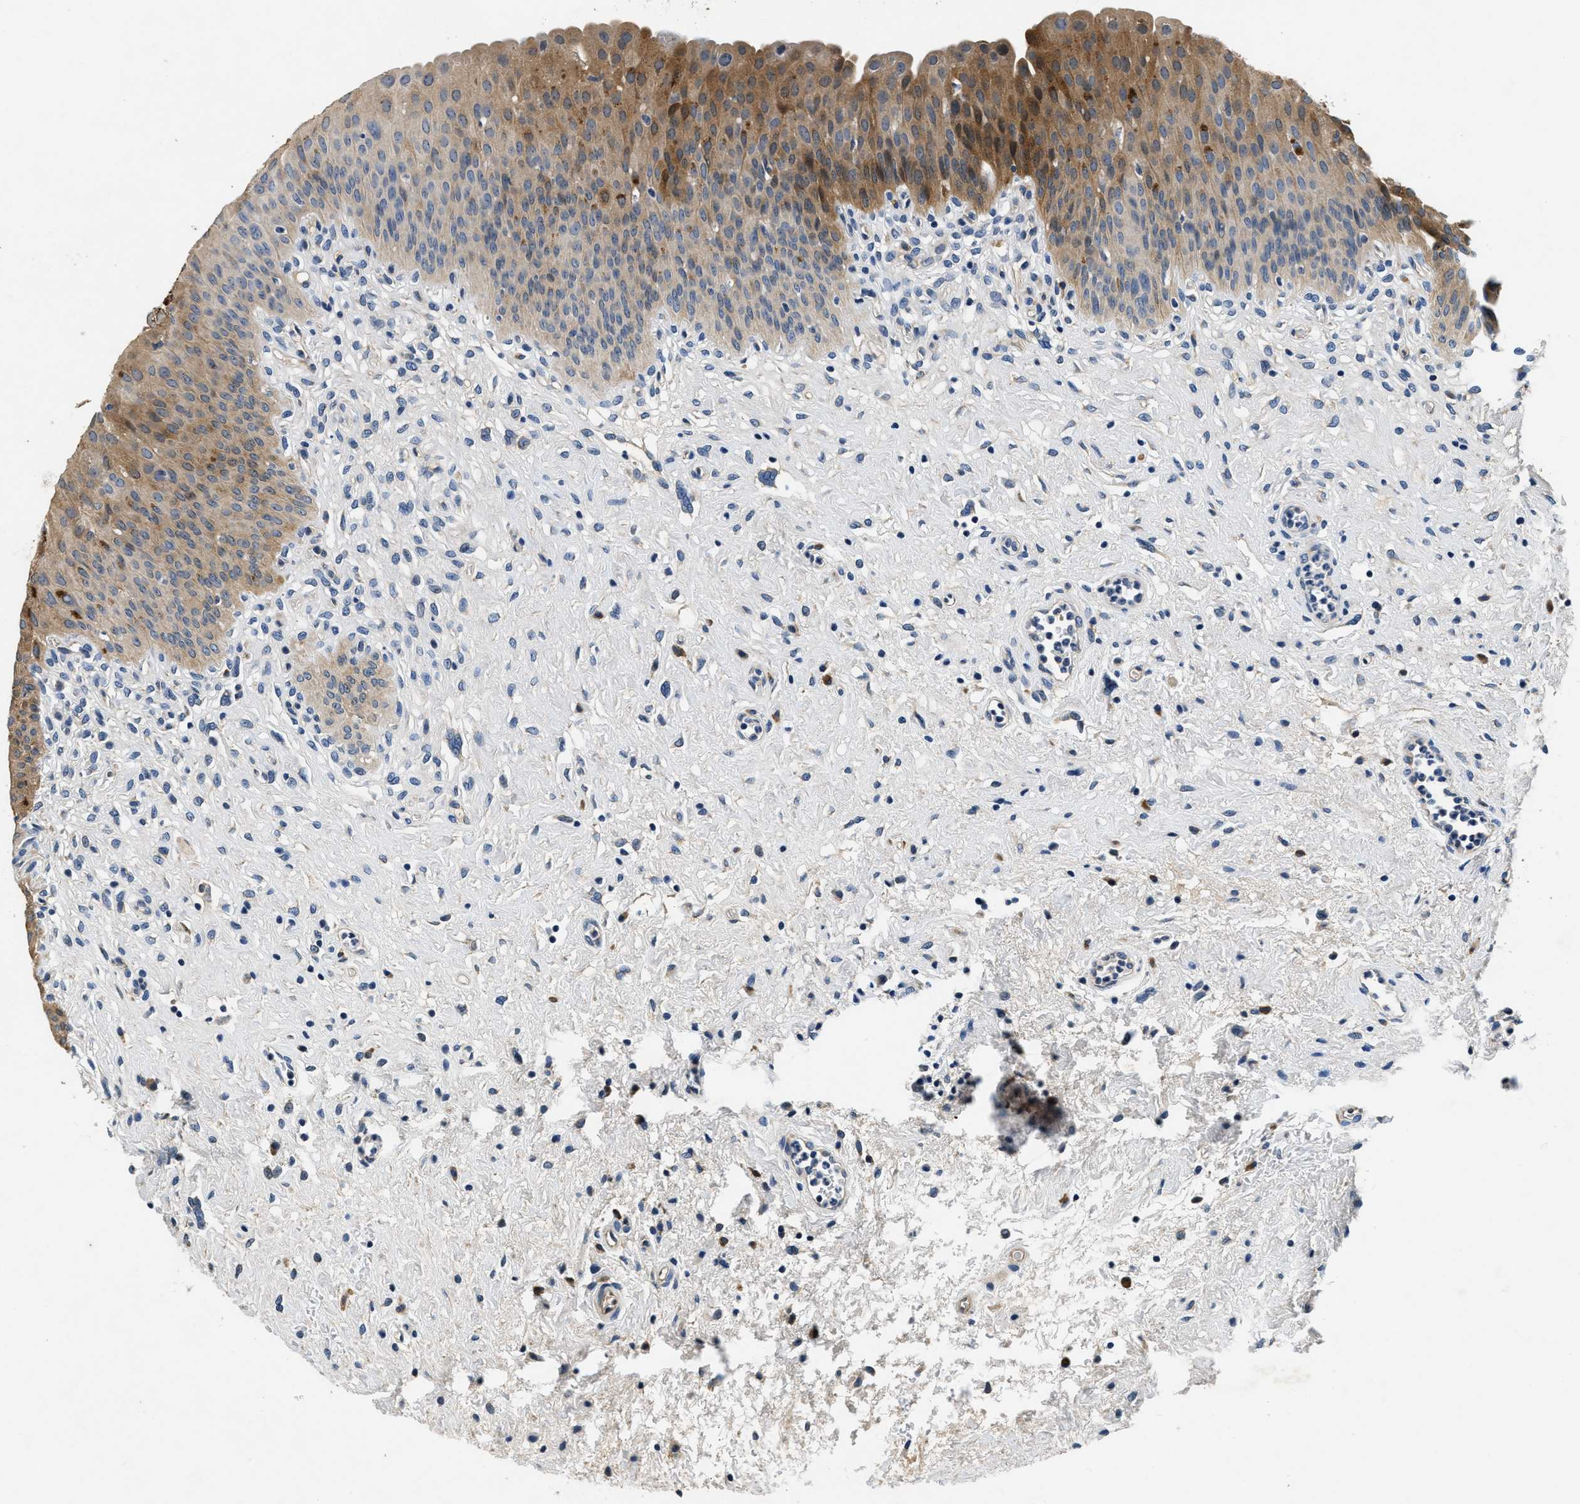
{"staining": {"intensity": "moderate", "quantity": "25%-75%", "location": "cytoplasmic/membranous"}, "tissue": "urinary bladder", "cell_type": "Urothelial cells", "image_type": "normal", "snomed": [{"axis": "morphology", "description": "Normal tissue, NOS"}, {"axis": "topography", "description": "Urinary bladder"}], "caption": "Urinary bladder stained for a protein displays moderate cytoplasmic/membranous positivity in urothelial cells. (DAB (3,3'-diaminobenzidine) IHC with brightfield microscopy, high magnification).", "gene": "ALDH3A2", "patient": {"sex": "male", "age": 46}}